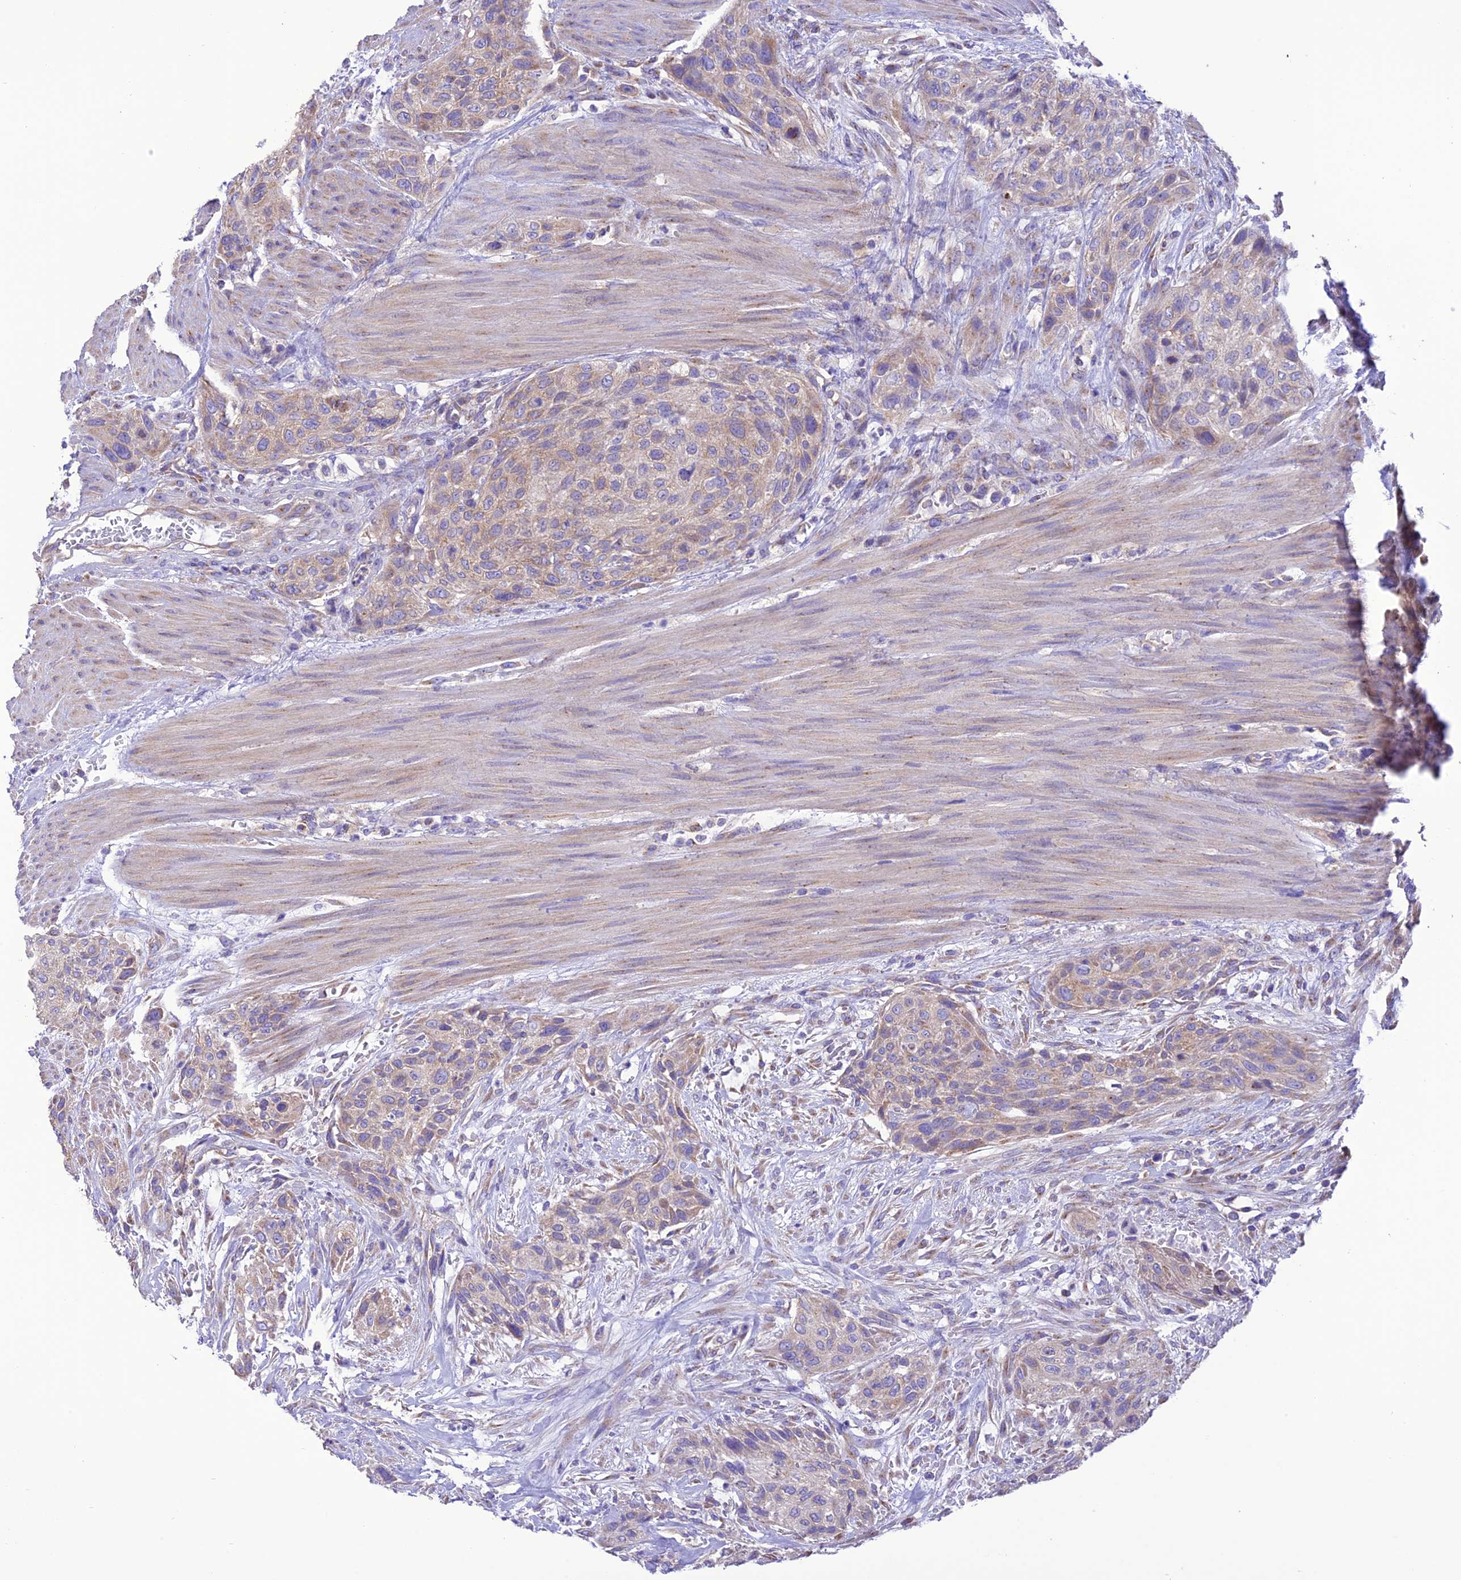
{"staining": {"intensity": "weak", "quantity": "25%-75%", "location": "cytoplasmic/membranous"}, "tissue": "urothelial cancer", "cell_type": "Tumor cells", "image_type": "cancer", "snomed": [{"axis": "morphology", "description": "Urothelial carcinoma, High grade"}, {"axis": "topography", "description": "Urinary bladder"}], "caption": "This is a histology image of immunohistochemistry (IHC) staining of high-grade urothelial carcinoma, which shows weak staining in the cytoplasmic/membranous of tumor cells.", "gene": "MAP3K12", "patient": {"sex": "male", "age": 35}}